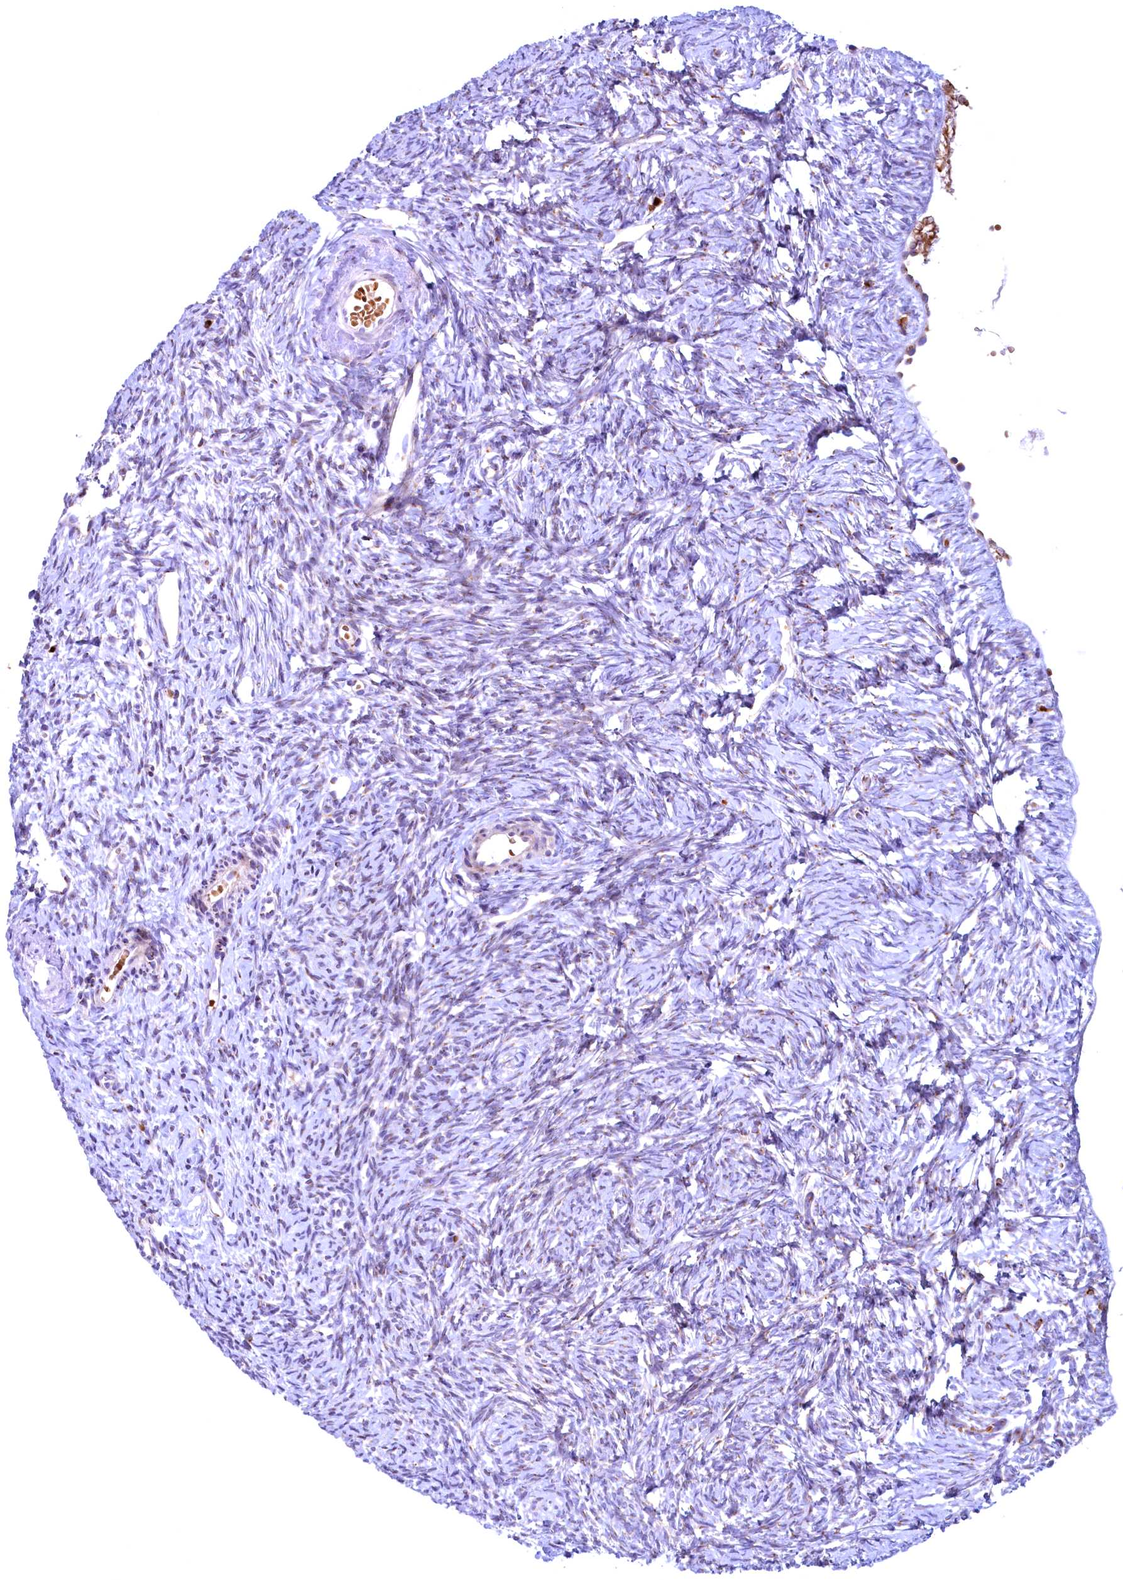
{"staining": {"intensity": "weak", "quantity": "25%-75%", "location": "cytoplasmic/membranous"}, "tissue": "ovary", "cell_type": "Ovarian stroma cells", "image_type": "normal", "snomed": [{"axis": "morphology", "description": "Normal tissue, NOS"}, {"axis": "topography", "description": "Ovary"}], "caption": "Protein expression analysis of benign human ovary reveals weak cytoplasmic/membranous expression in about 25%-75% of ovarian stroma cells. The staining is performed using DAB brown chromogen to label protein expression. The nuclei are counter-stained blue using hematoxylin.", "gene": "BLVRB", "patient": {"sex": "female", "age": 51}}